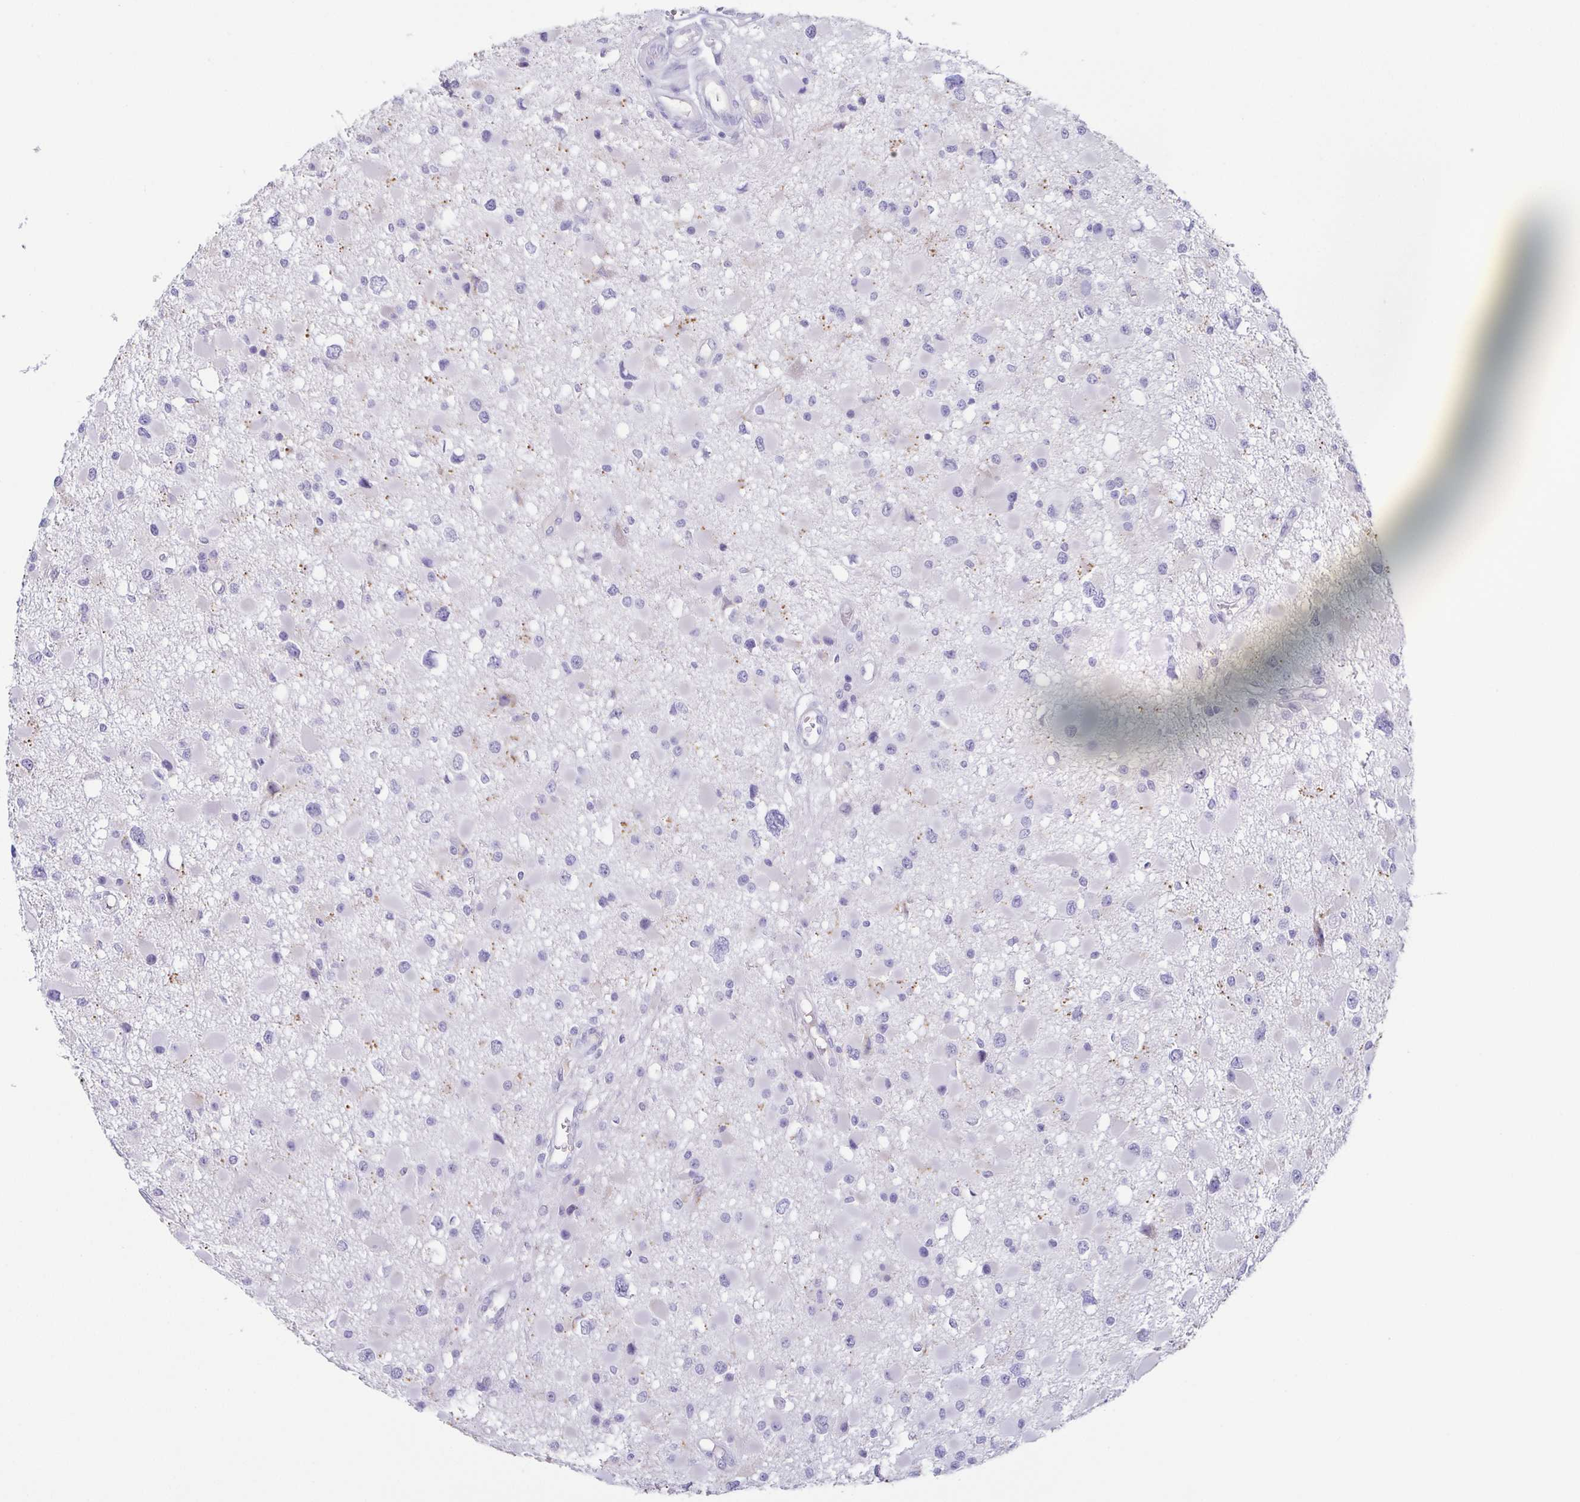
{"staining": {"intensity": "negative", "quantity": "none", "location": "none"}, "tissue": "glioma", "cell_type": "Tumor cells", "image_type": "cancer", "snomed": [{"axis": "morphology", "description": "Glioma, malignant, High grade"}, {"axis": "topography", "description": "Brain"}], "caption": "Tumor cells show no significant protein positivity in malignant glioma (high-grade).", "gene": "LDLRAD1", "patient": {"sex": "male", "age": 54}}